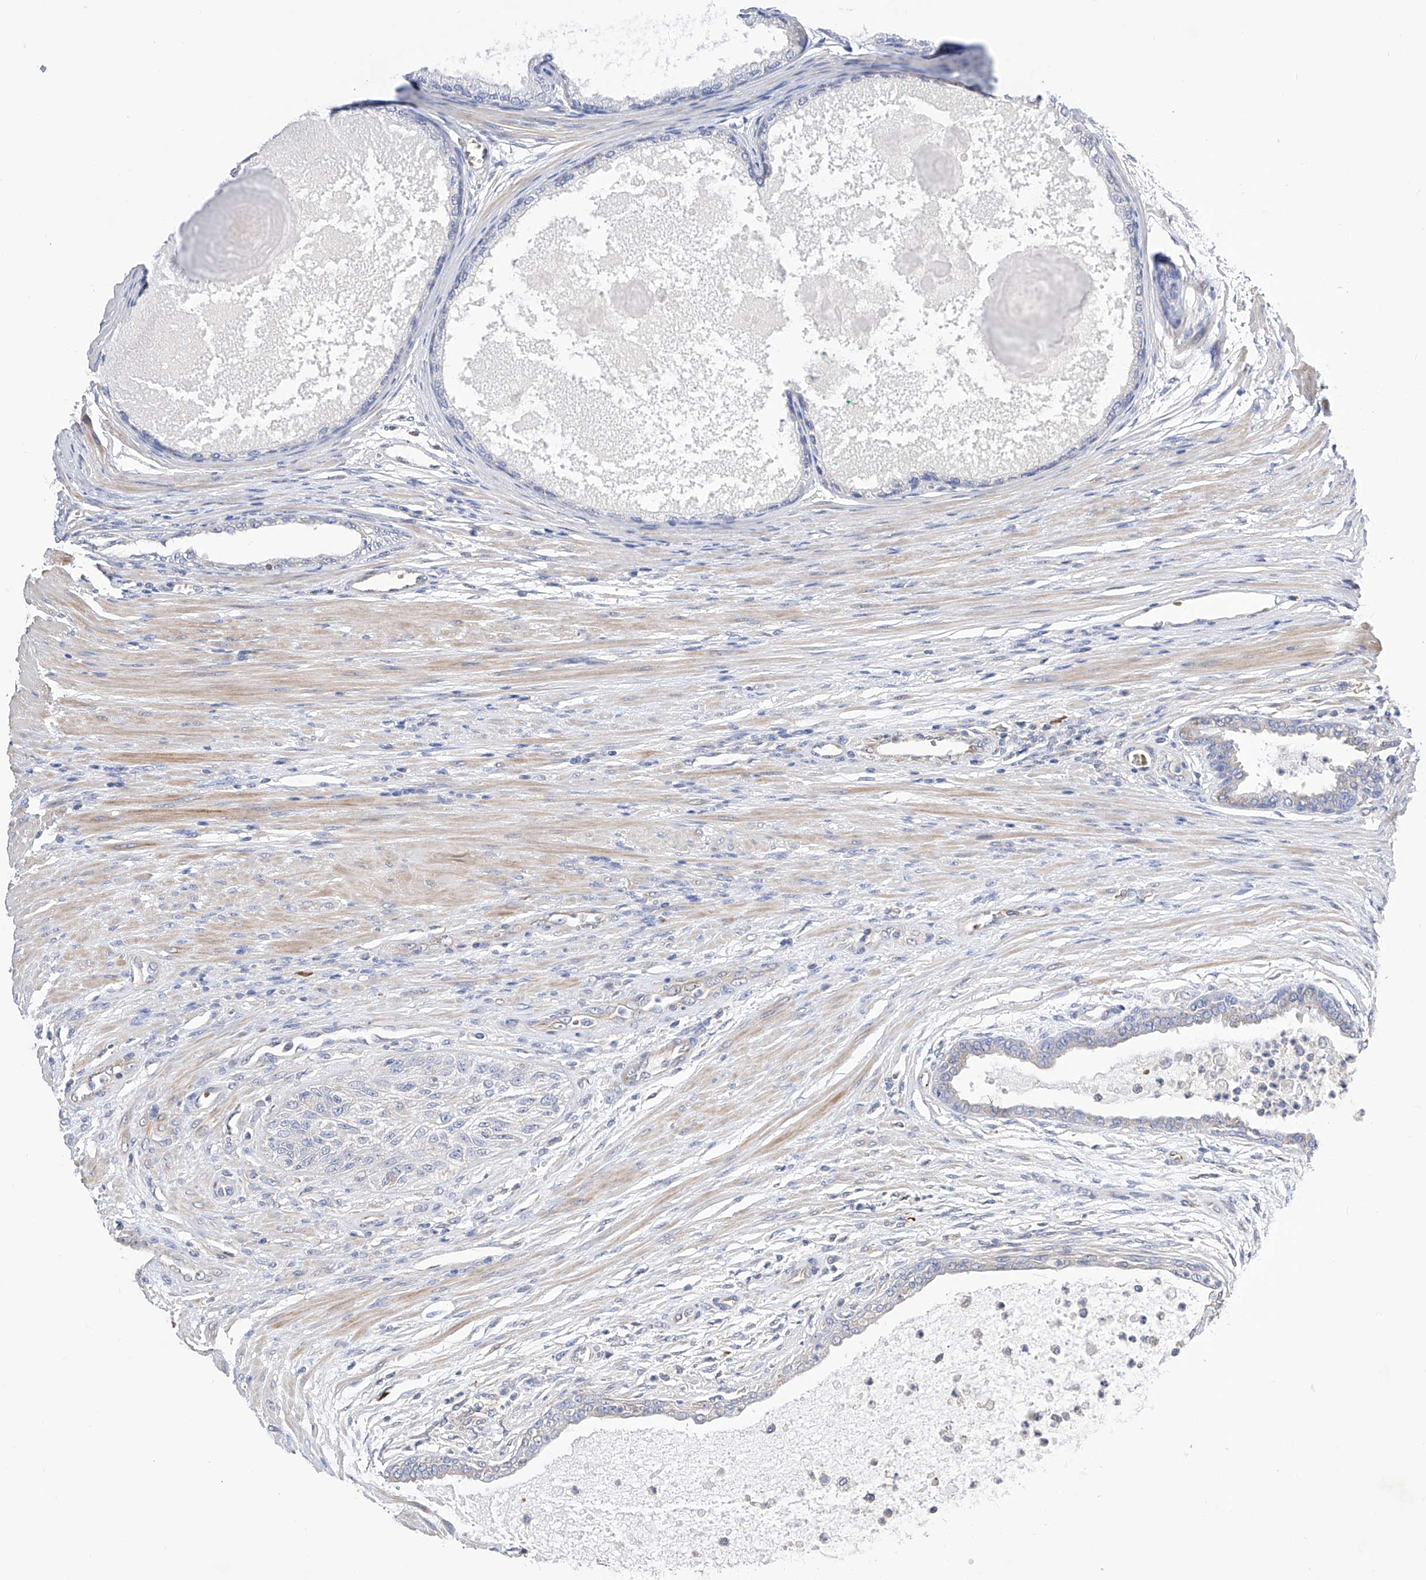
{"staining": {"intensity": "negative", "quantity": "none", "location": "none"}, "tissue": "prostate cancer", "cell_type": "Tumor cells", "image_type": "cancer", "snomed": [{"axis": "morphology", "description": "Normal tissue, NOS"}, {"axis": "morphology", "description": "Adenocarcinoma, Low grade"}, {"axis": "topography", "description": "Prostate"}, {"axis": "topography", "description": "Peripheral nerve tissue"}], "caption": "High magnification brightfield microscopy of prostate cancer (adenocarcinoma (low-grade)) stained with DAB (brown) and counterstained with hematoxylin (blue): tumor cells show no significant expression.", "gene": "NFATC4", "patient": {"sex": "male", "age": 71}}